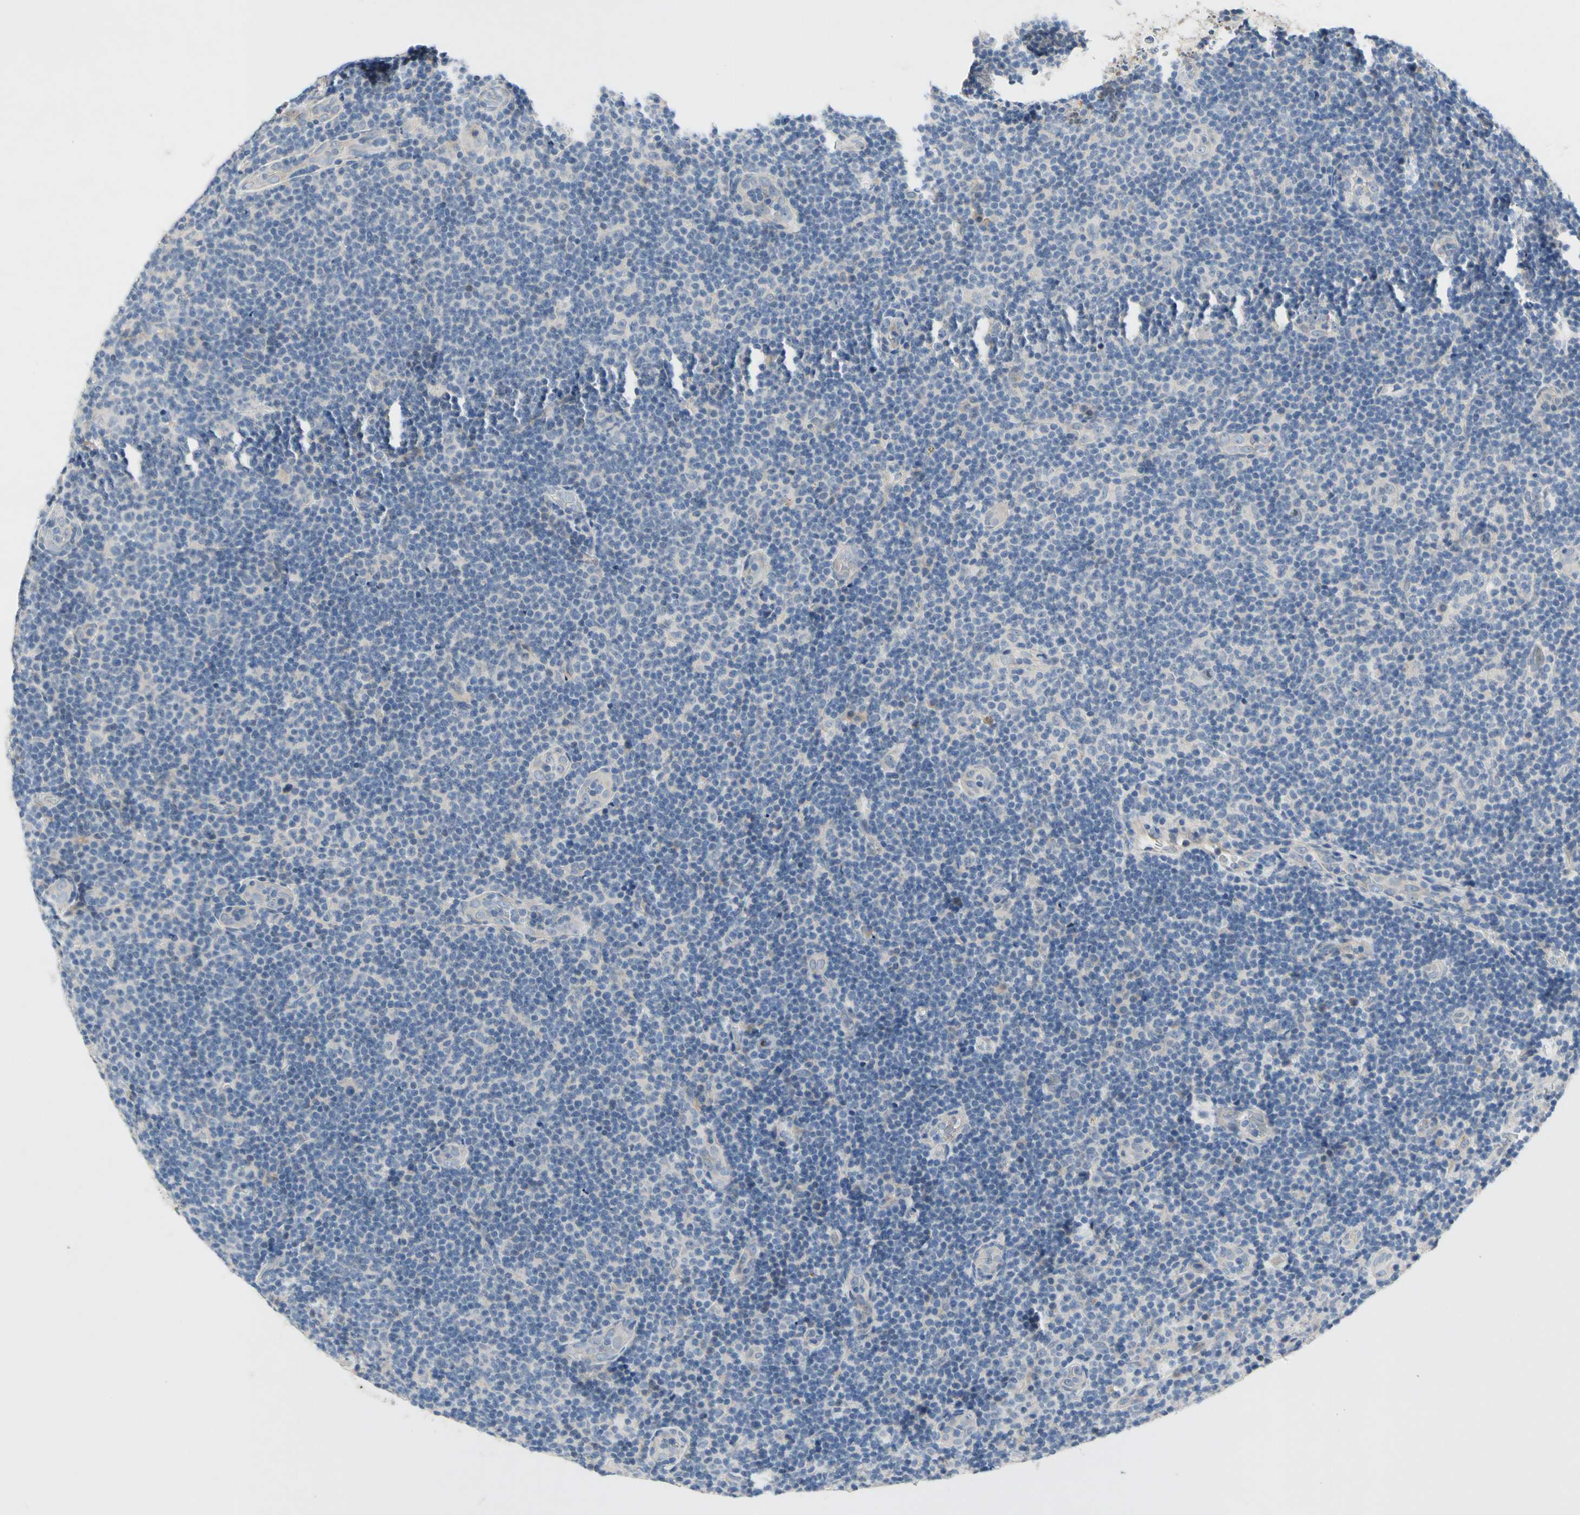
{"staining": {"intensity": "negative", "quantity": "none", "location": "none"}, "tissue": "lymphoma", "cell_type": "Tumor cells", "image_type": "cancer", "snomed": [{"axis": "morphology", "description": "Malignant lymphoma, non-Hodgkin's type, Low grade"}, {"axis": "topography", "description": "Lymph node"}], "caption": "The histopathology image demonstrates no significant positivity in tumor cells of lymphoma.", "gene": "GAS6", "patient": {"sex": "male", "age": 83}}